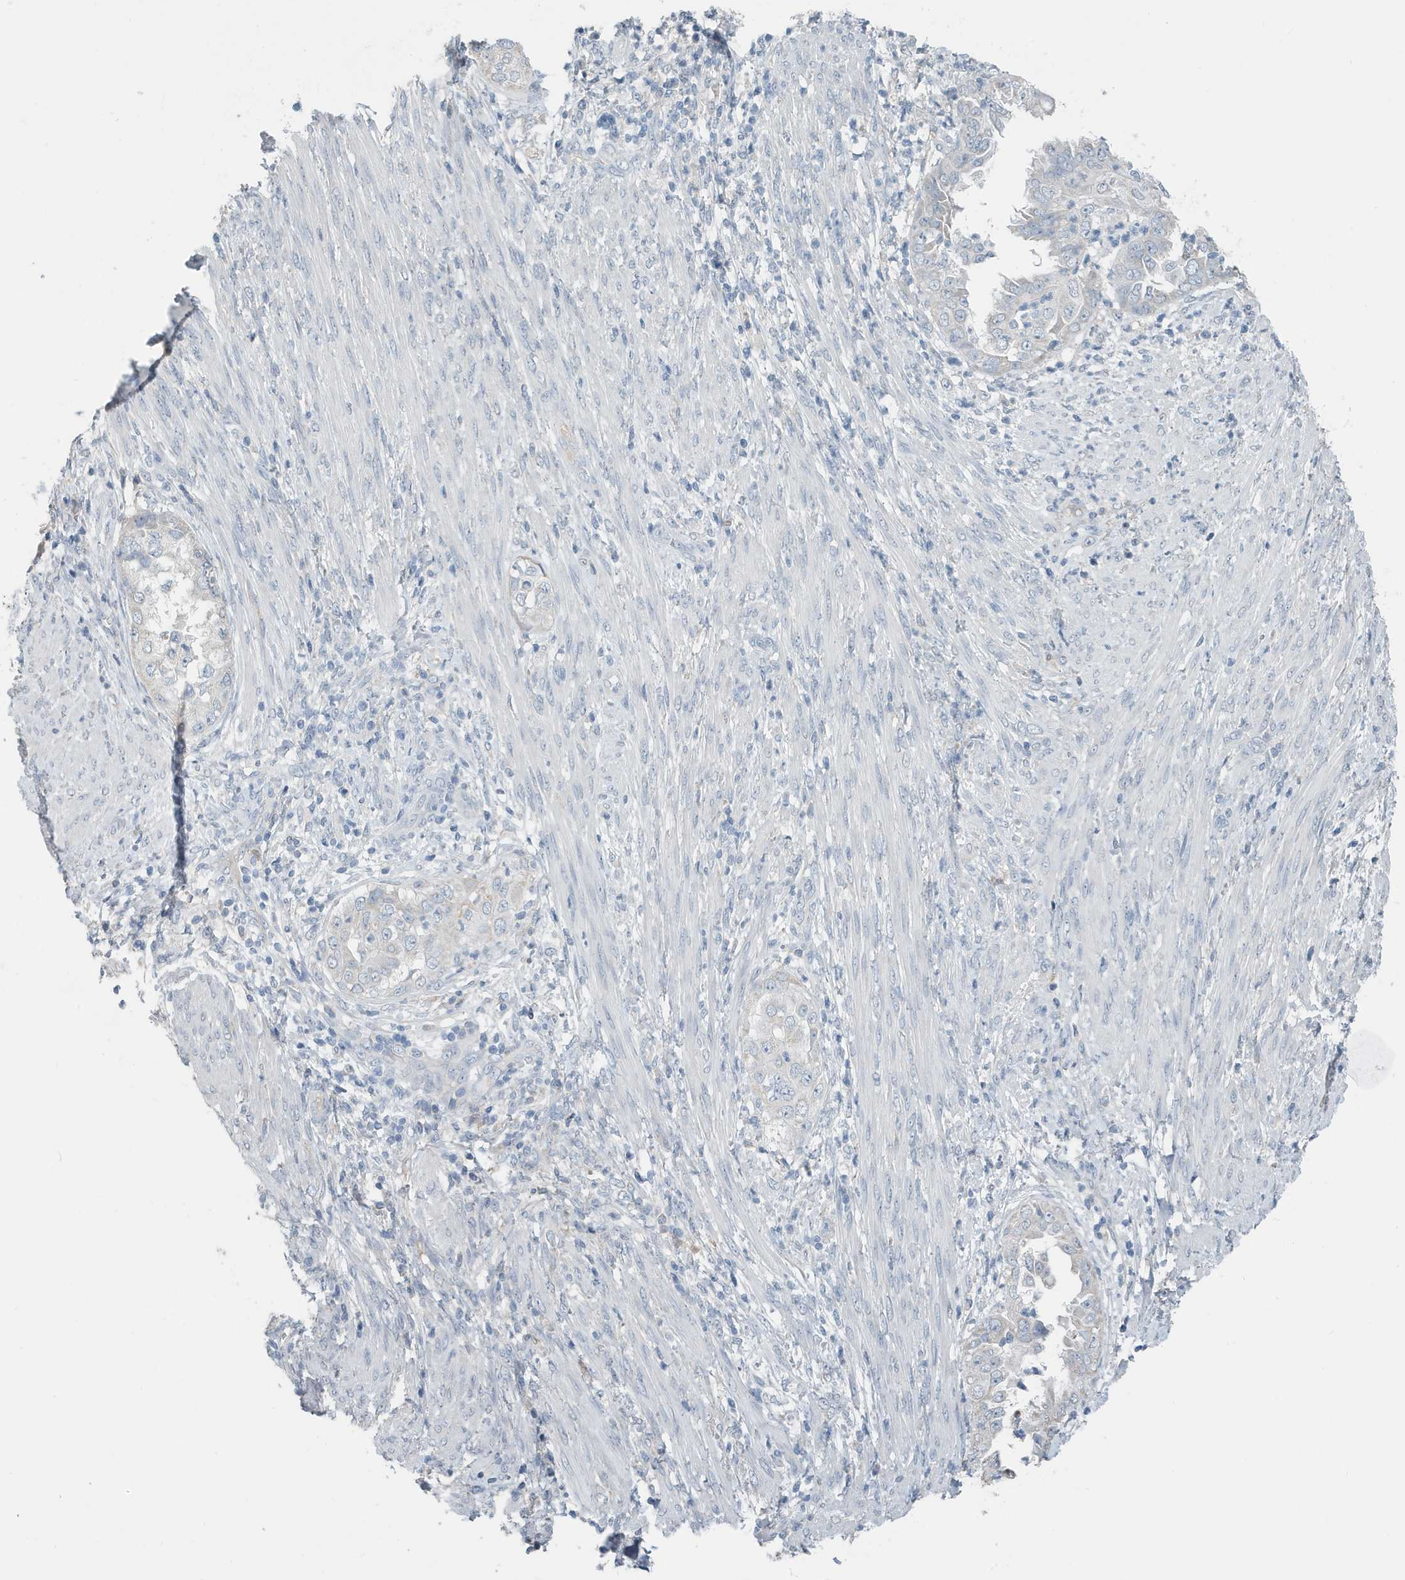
{"staining": {"intensity": "negative", "quantity": "none", "location": "none"}, "tissue": "endometrial cancer", "cell_type": "Tumor cells", "image_type": "cancer", "snomed": [{"axis": "morphology", "description": "Adenocarcinoma, NOS"}, {"axis": "topography", "description": "Endometrium"}], "caption": "Immunohistochemical staining of human adenocarcinoma (endometrial) shows no significant positivity in tumor cells.", "gene": "UGT2B4", "patient": {"sex": "female", "age": 85}}